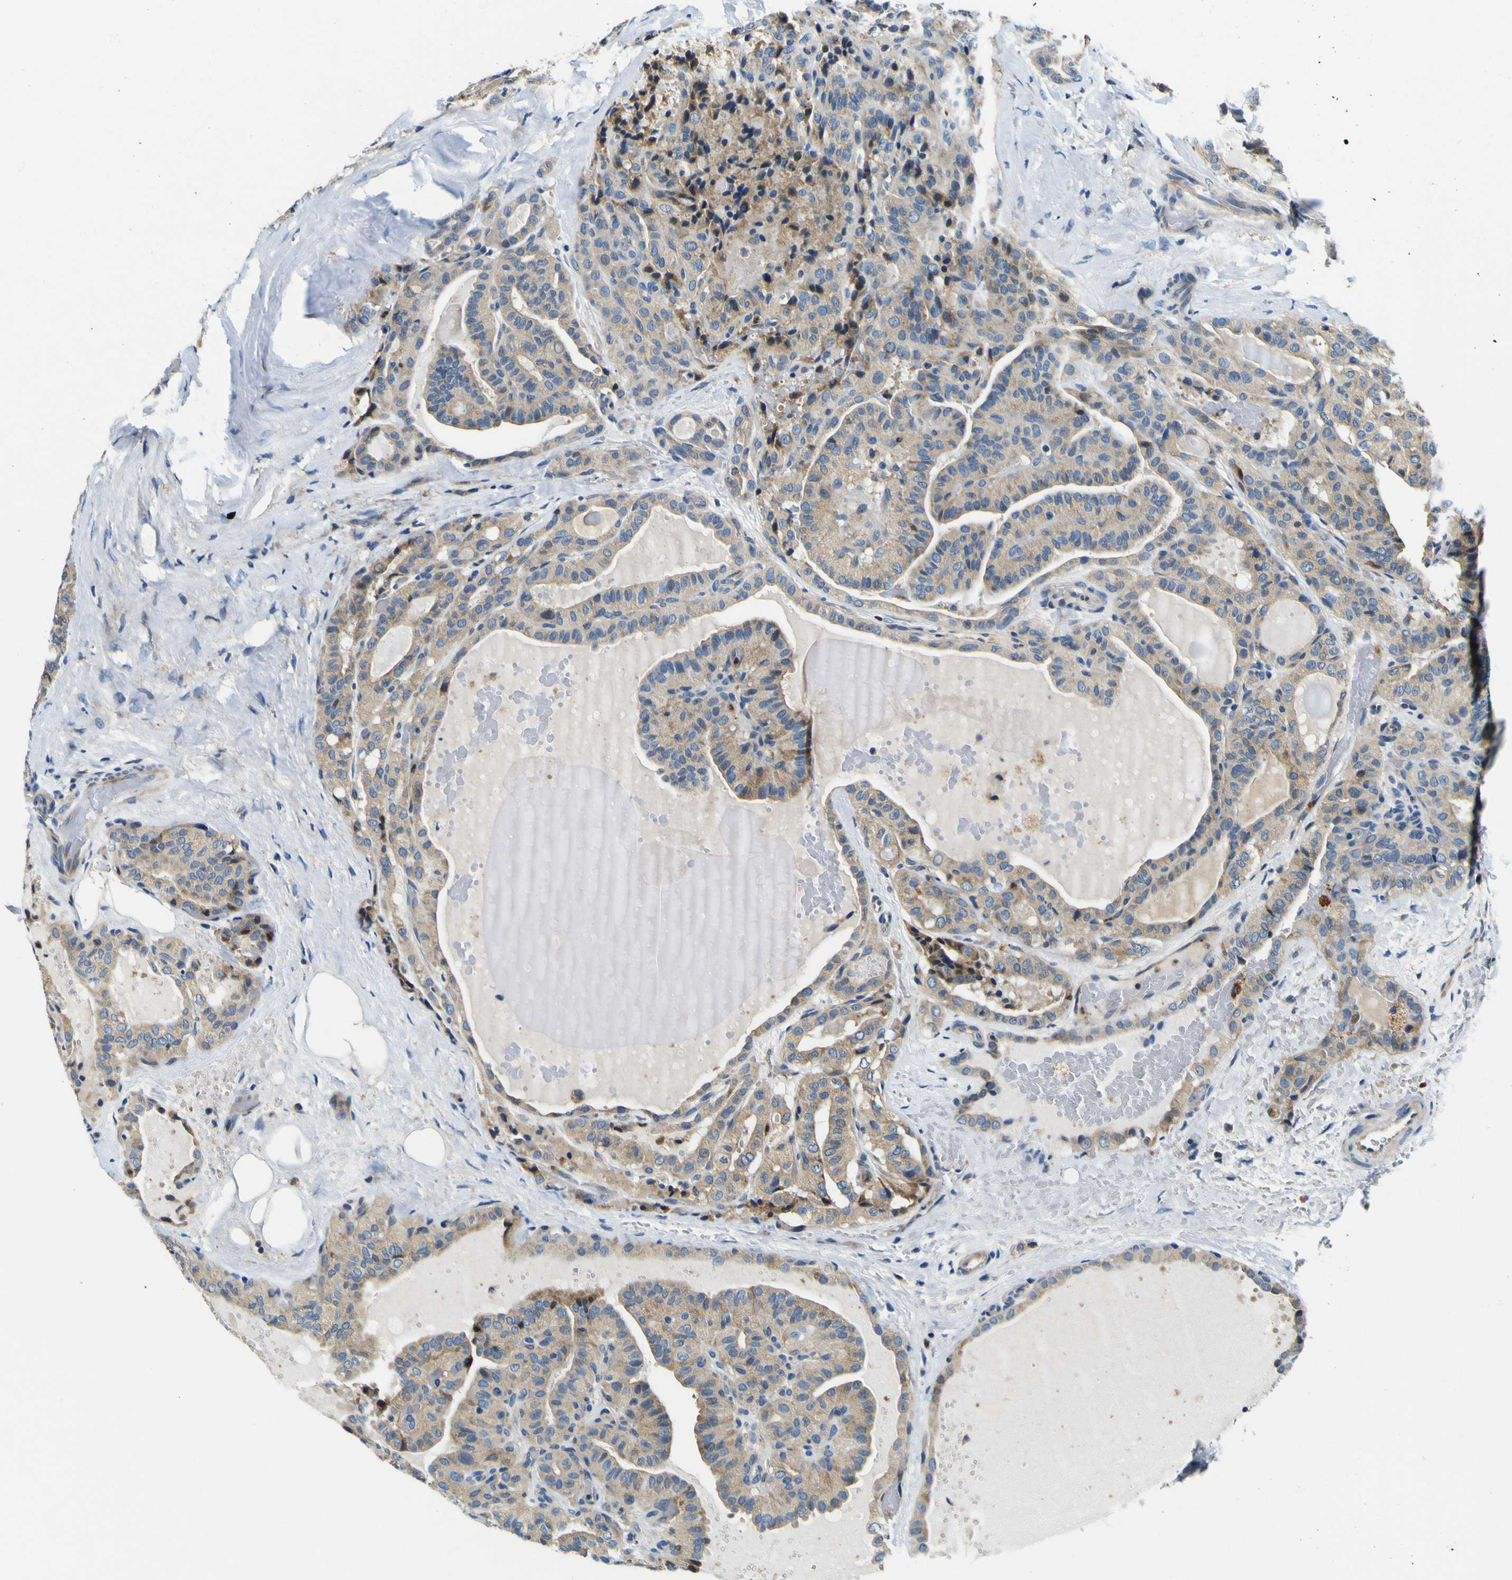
{"staining": {"intensity": "moderate", "quantity": "25%-75%", "location": "cytoplasmic/membranous"}, "tissue": "thyroid cancer", "cell_type": "Tumor cells", "image_type": "cancer", "snomed": [{"axis": "morphology", "description": "Papillary adenocarcinoma, NOS"}, {"axis": "topography", "description": "Thyroid gland"}], "caption": "Immunohistochemistry staining of papillary adenocarcinoma (thyroid), which reveals medium levels of moderate cytoplasmic/membranous staining in approximately 25%-75% of tumor cells indicating moderate cytoplasmic/membranous protein positivity. The staining was performed using DAB (brown) for protein detection and nuclei were counterstained in hematoxylin (blue).", "gene": "CLSTN1", "patient": {"sex": "male", "age": 77}}